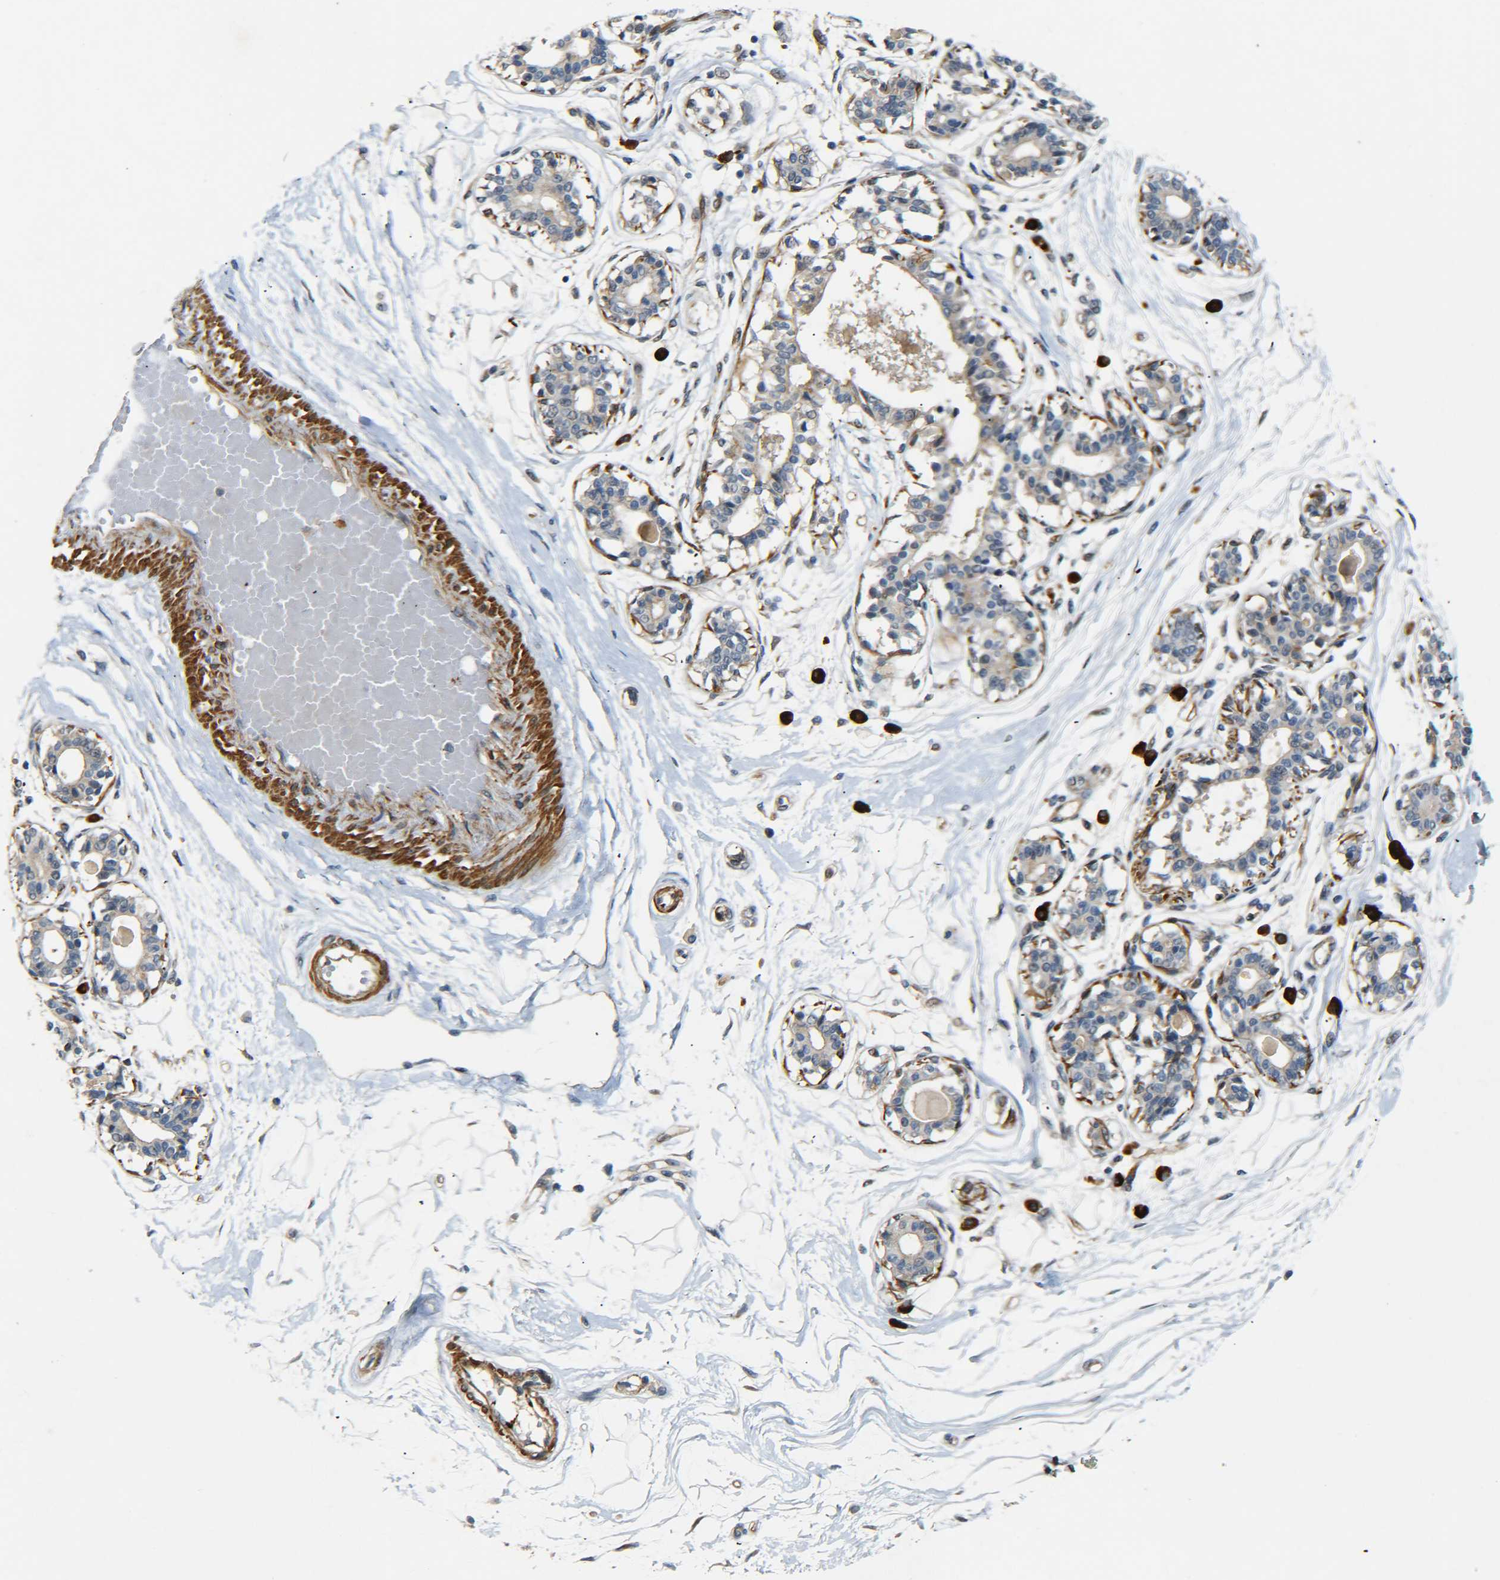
{"staining": {"intensity": "negative", "quantity": "none", "location": "none"}, "tissue": "breast", "cell_type": "Adipocytes", "image_type": "normal", "snomed": [{"axis": "morphology", "description": "Normal tissue, NOS"}, {"axis": "topography", "description": "Breast"}], "caption": "DAB (3,3'-diaminobenzidine) immunohistochemical staining of normal breast reveals no significant positivity in adipocytes. The staining is performed using DAB (3,3'-diaminobenzidine) brown chromogen with nuclei counter-stained in using hematoxylin.", "gene": "MEIS1", "patient": {"sex": "female", "age": 45}}